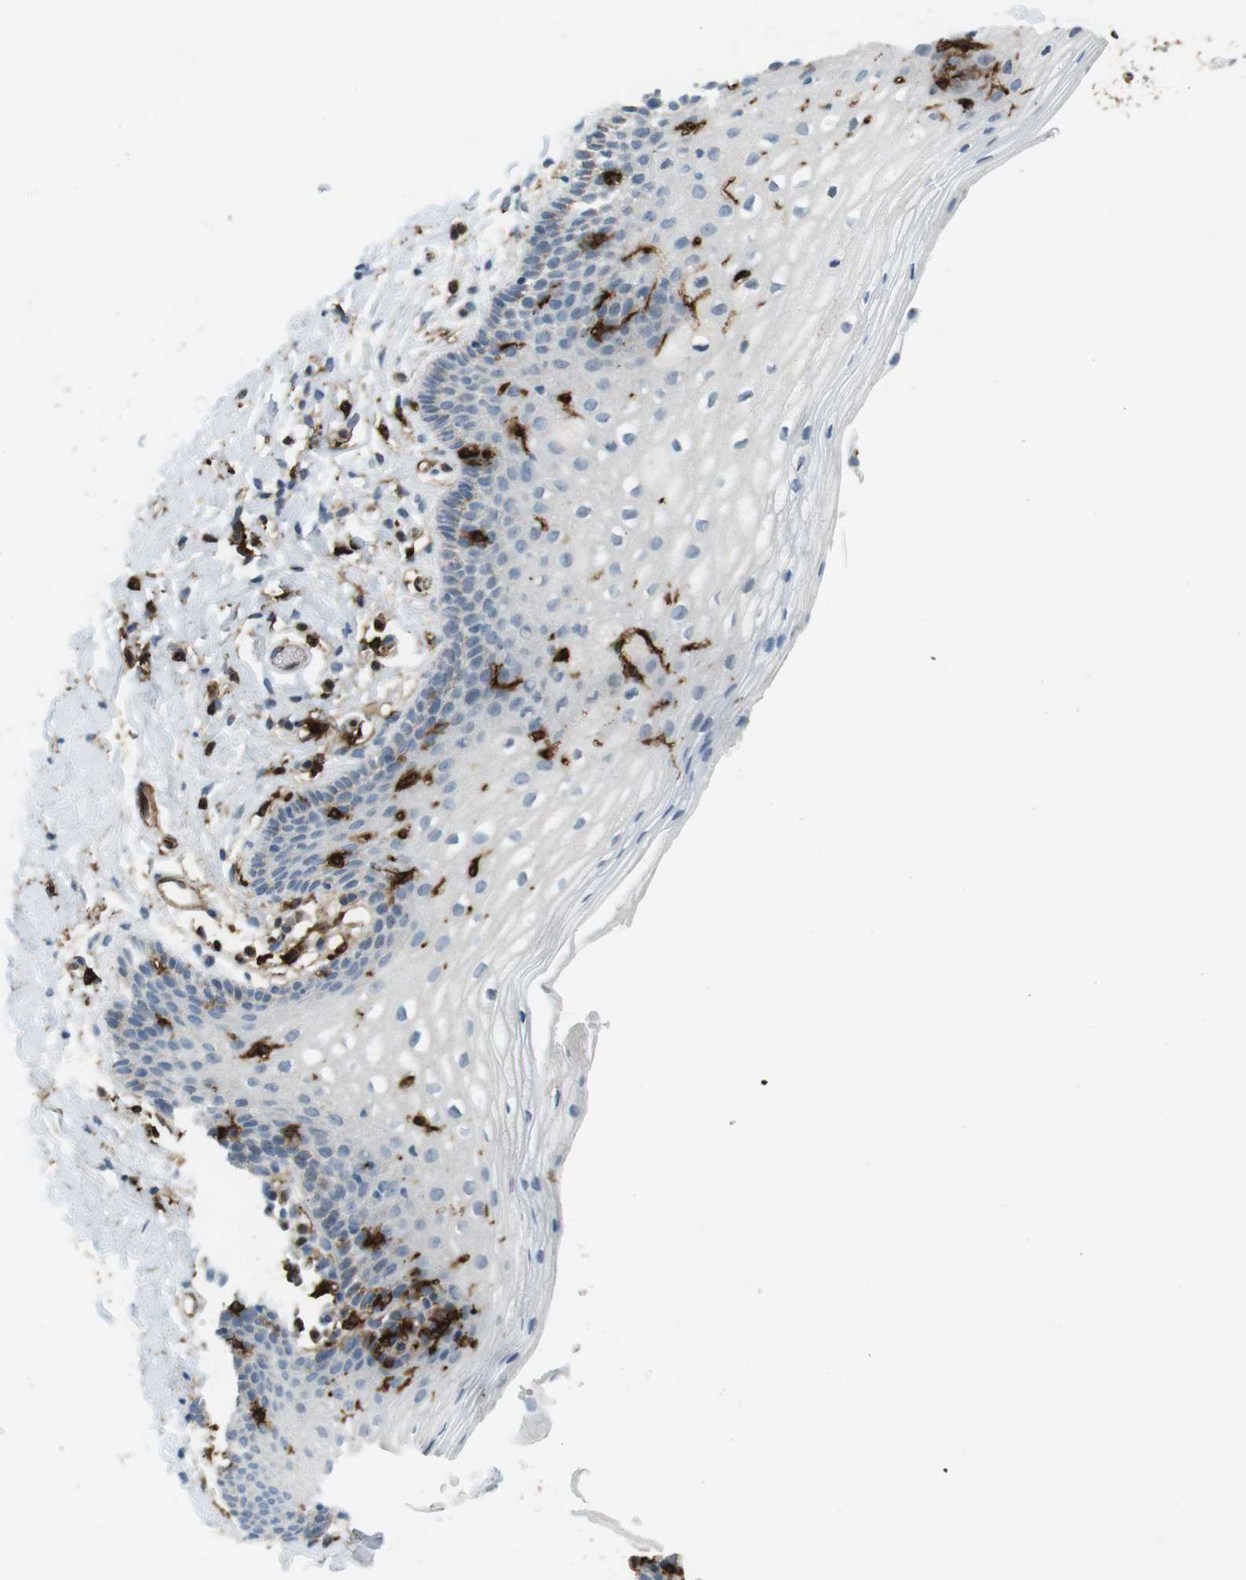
{"staining": {"intensity": "negative", "quantity": "none", "location": "none"}, "tissue": "vagina", "cell_type": "Squamous epithelial cells", "image_type": "normal", "snomed": [{"axis": "morphology", "description": "Normal tissue, NOS"}, {"axis": "topography", "description": "Vagina"}], "caption": "High magnification brightfield microscopy of unremarkable vagina stained with DAB (brown) and counterstained with hematoxylin (blue): squamous epithelial cells show no significant expression. Brightfield microscopy of immunohistochemistry (IHC) stained with DAB (brown) and hematoxylin (blue), captured at high magnification.", "gene": "HLA", "patient": {"sex": "female", "age": 55}}